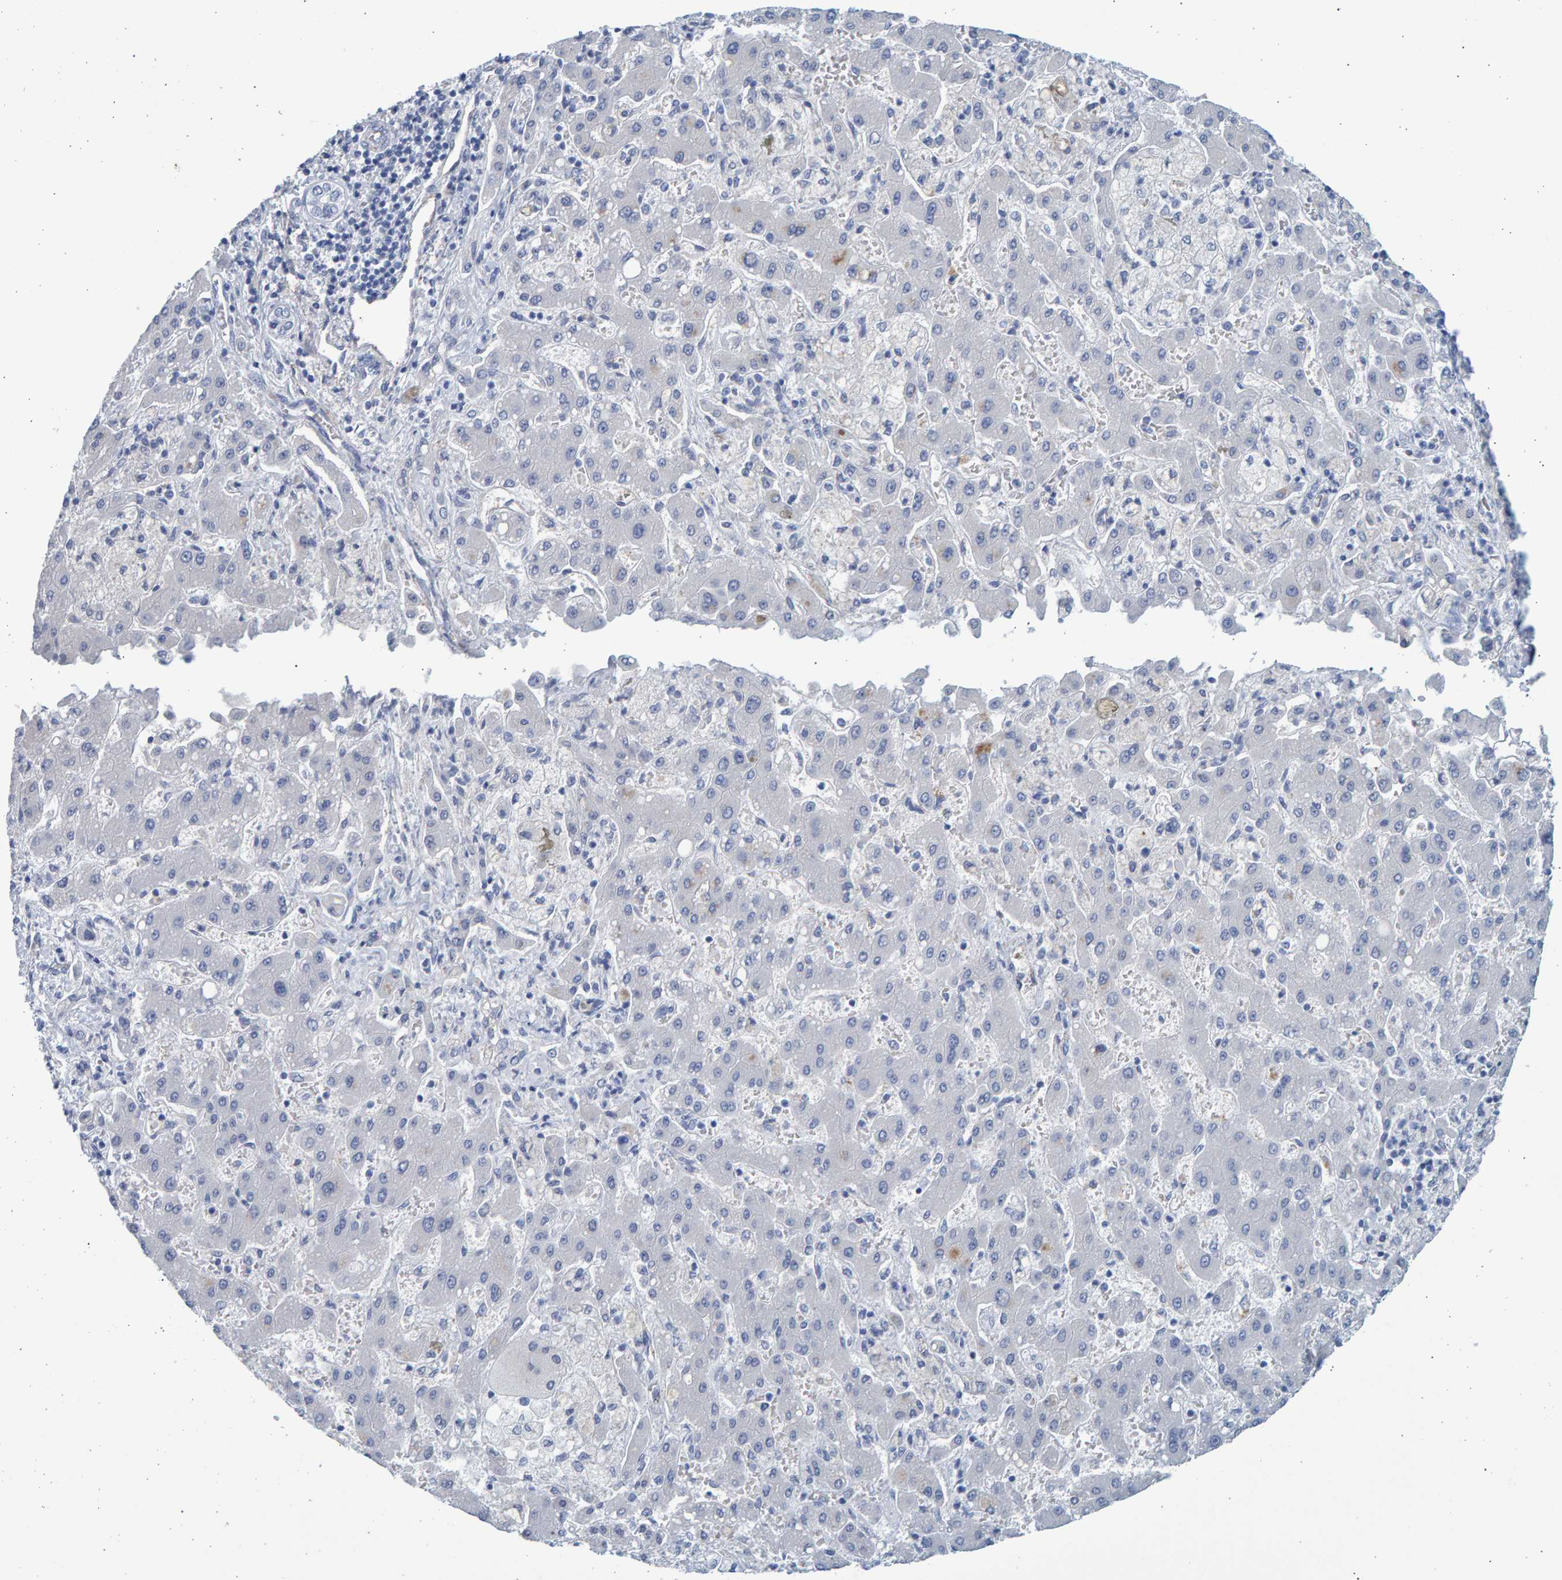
{"staining": {"intensity": "negative", "quantity": "none", "location": "none"}, "tissue": "liver cancer", "cell_type": "Tumor cells", "image_type": "cancer", "snomed": [{"axis": "morphology", "description": "Cholangiocarcinoma"}, {"axis": "topography", "description": "Liver"}], "caption": "Immunohistochemistry (IHC) of human liver cancer (cholangiocarcinoma) displays no staining in tumor cells.", "gene": "SLC34A3", "patient": {"sex": "male", "age": 50}}